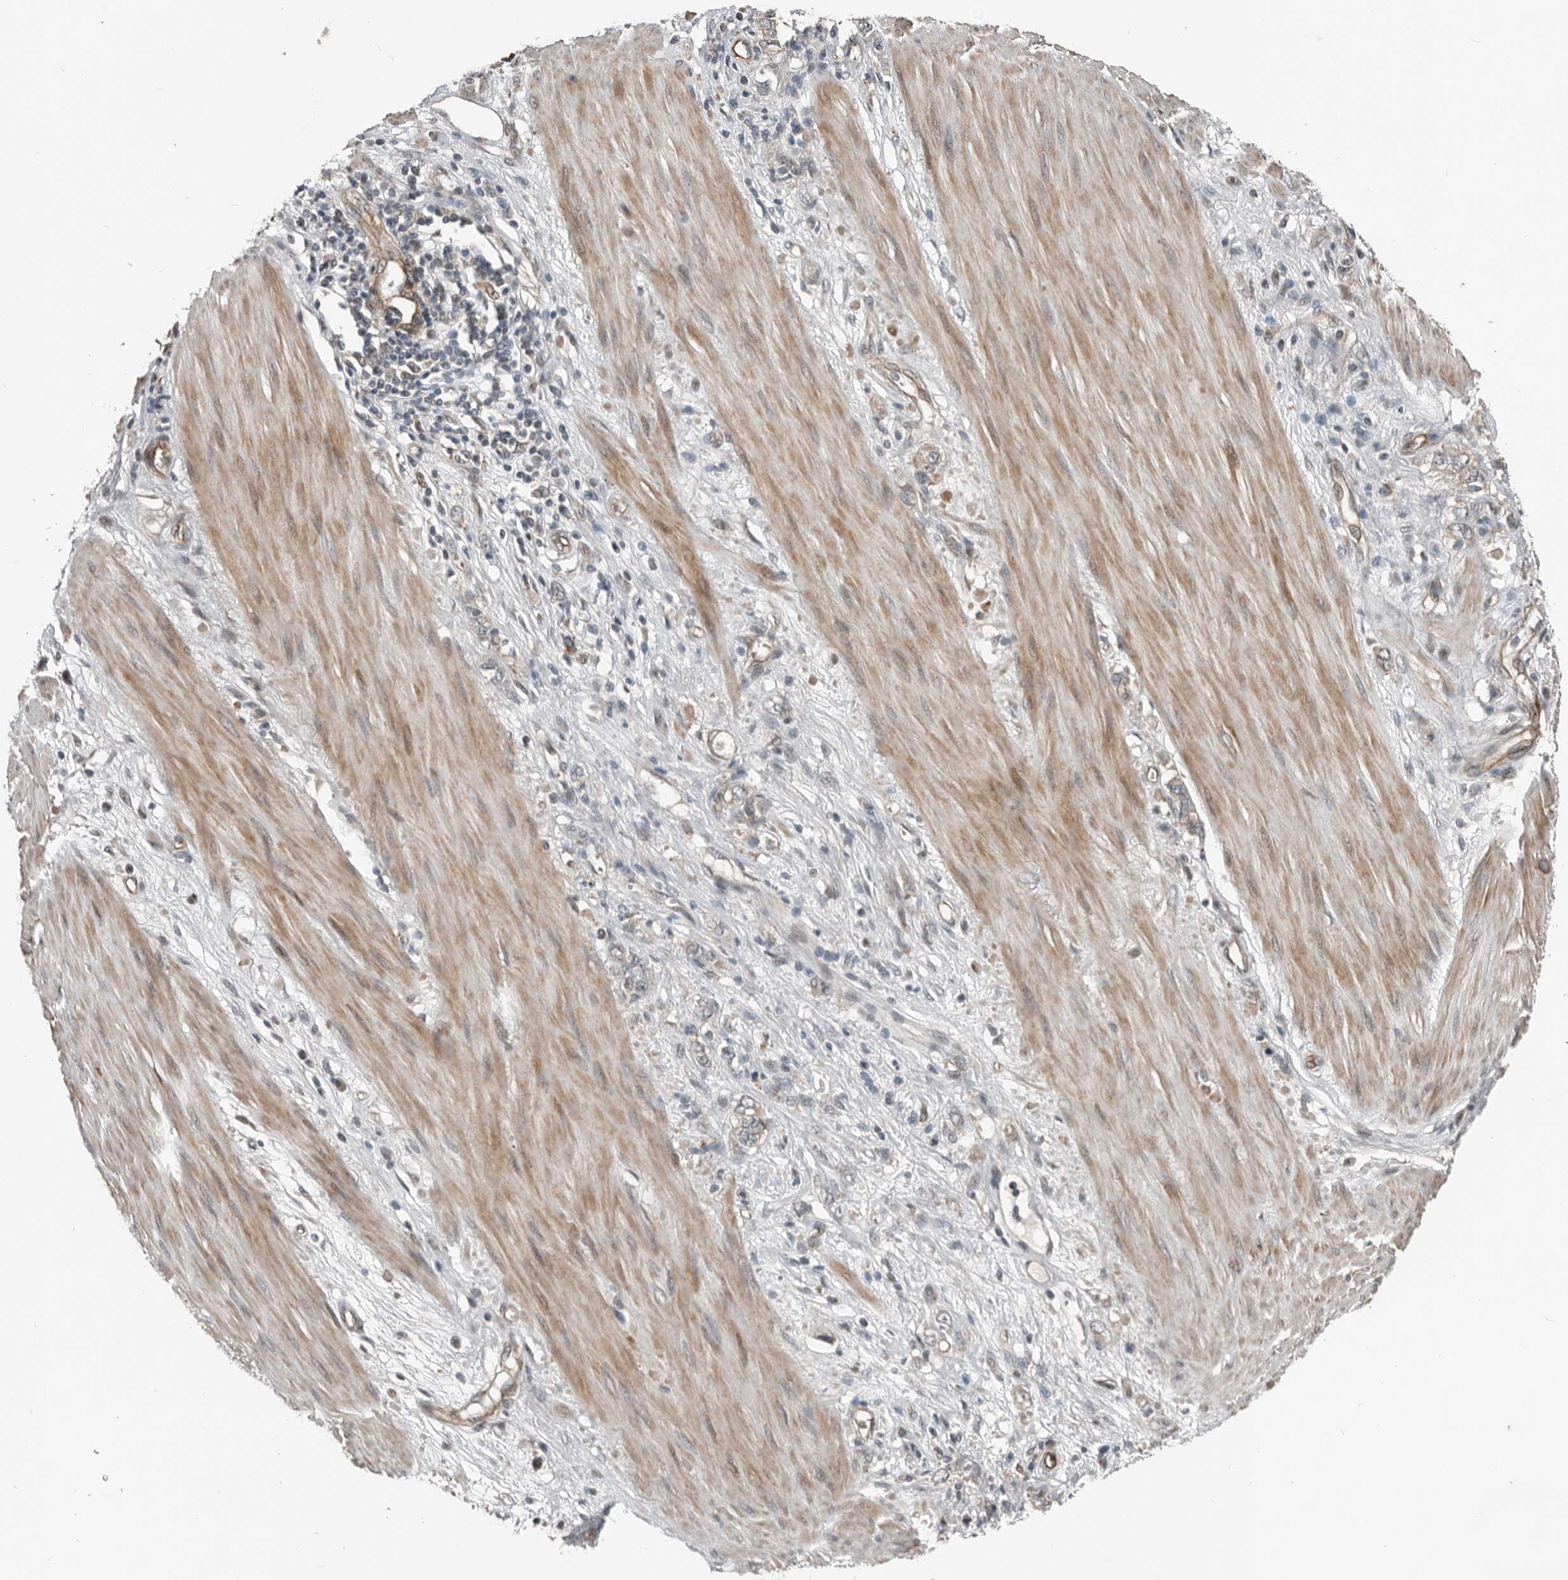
{"staining": {"intensity": "weak", "quantity": "25%-75%", "location": "cytoplasmic/membranous"}, "tissue": "stomach cancer", "cell_type": "Tumor cells", "image_type": "cancer", "snomed": [{"axis": "morphology", "description": "Adenocarcinoma, NOS"}, {"axis": "topography", "description": "Stomach"}], "caption": "Weak cytoplasmic/membranous positivity for a protein is seen in approximately 25%-75% of tumor cells of stomach cancer using IHC.", "gene": "YOD1", "patient": {"sex": "female", "age": 76}}